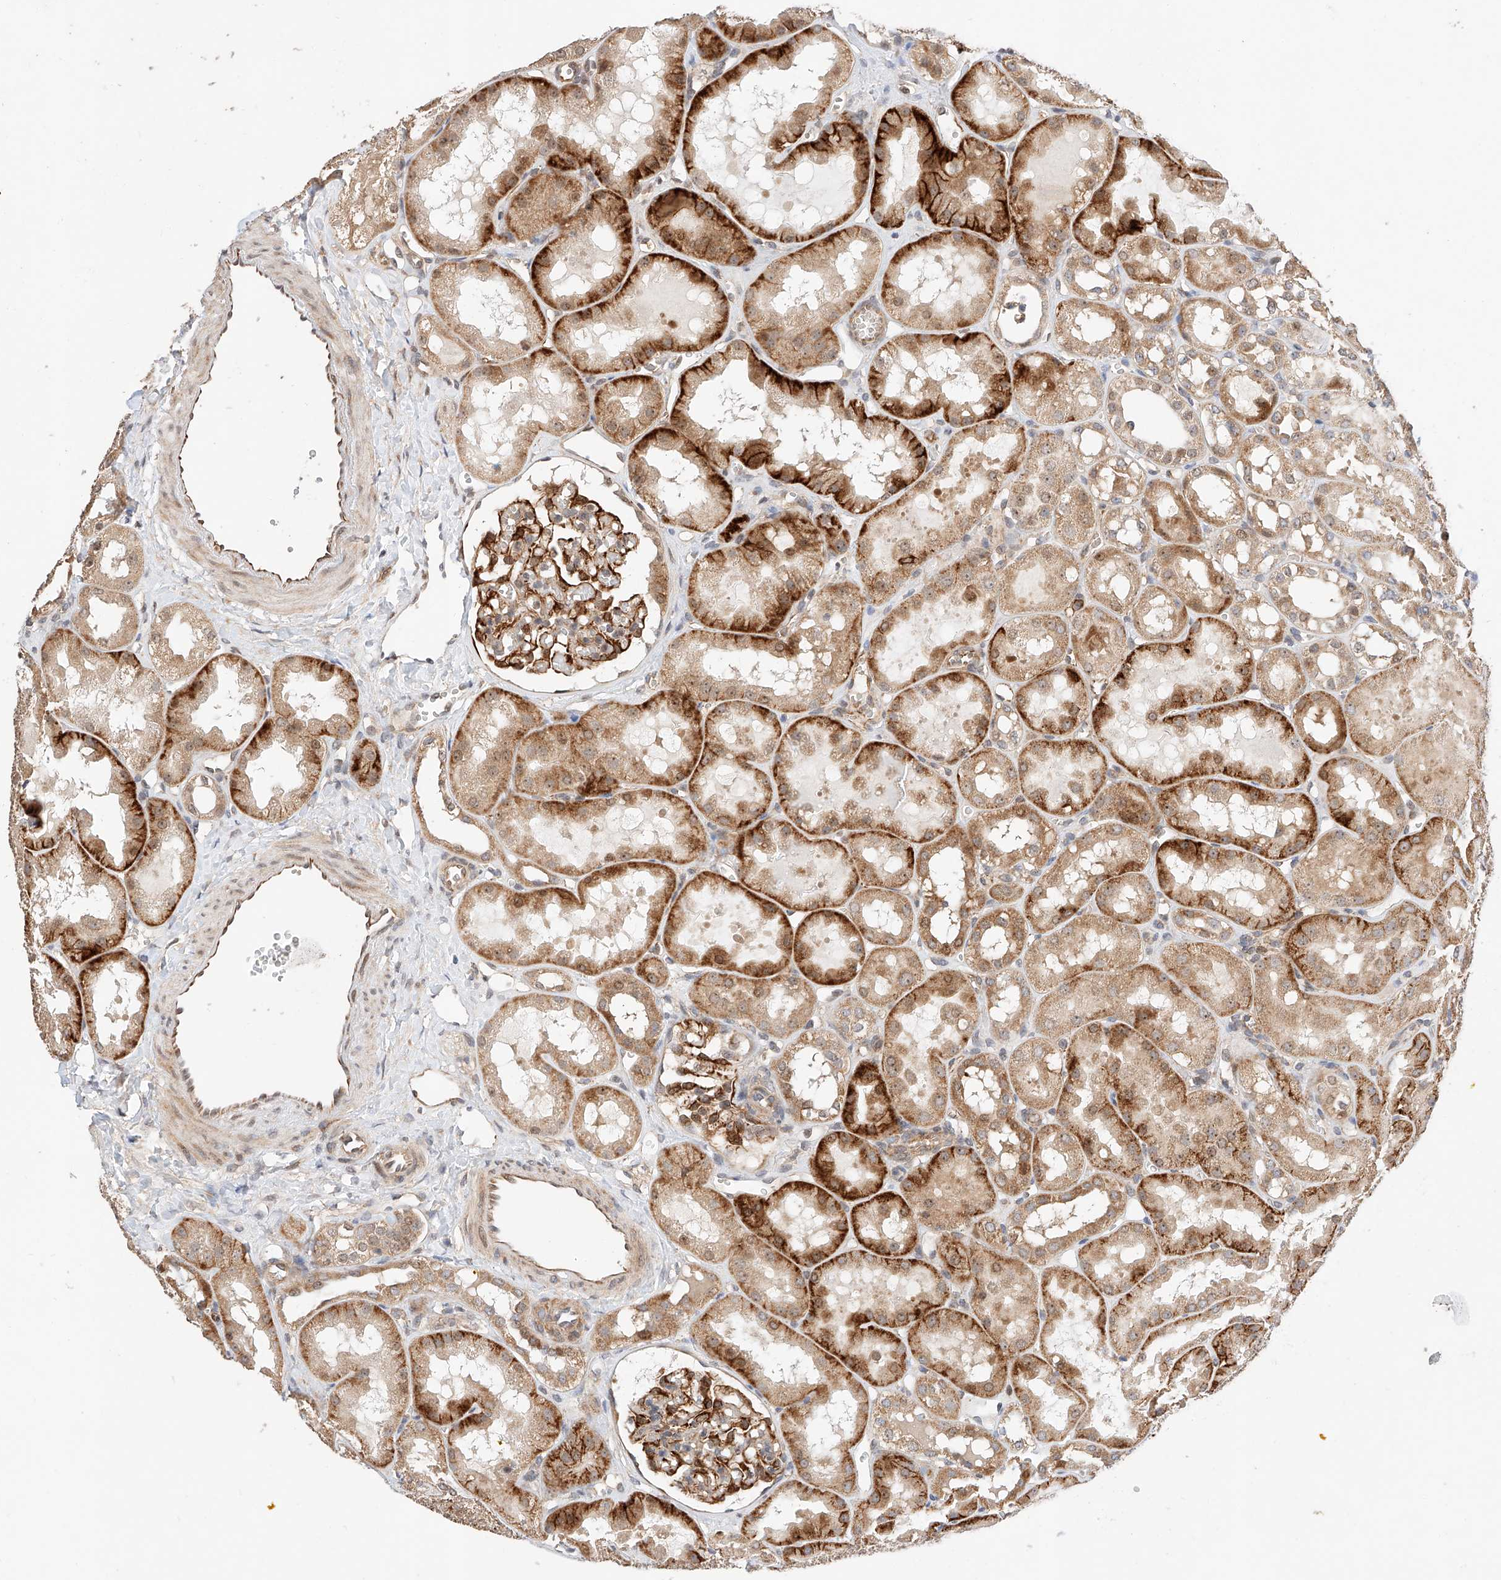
{"staining": {"intensity": "strong", "quantity": "<25%", "location": "cytoplasmic/membranous"}, "tissue": "kidney", "cell_type": "Cells in glomeruli", "image_type": "normal", "snomed": [{"axis": "morphology", "description": "Normal tissue, NOS"}, {"axis": "topography", "description": "Kidney"}], "caption": "Immunohistochemistry photomicrograph of unremarkable kidney stained for a protein (brown), which displays medium levels of strong cytoplasmic/membranous positivity in approximately <25% of cells in glomeruli.", "gene": "RAB23", "patient": {"sex": "male", "age": 16}}